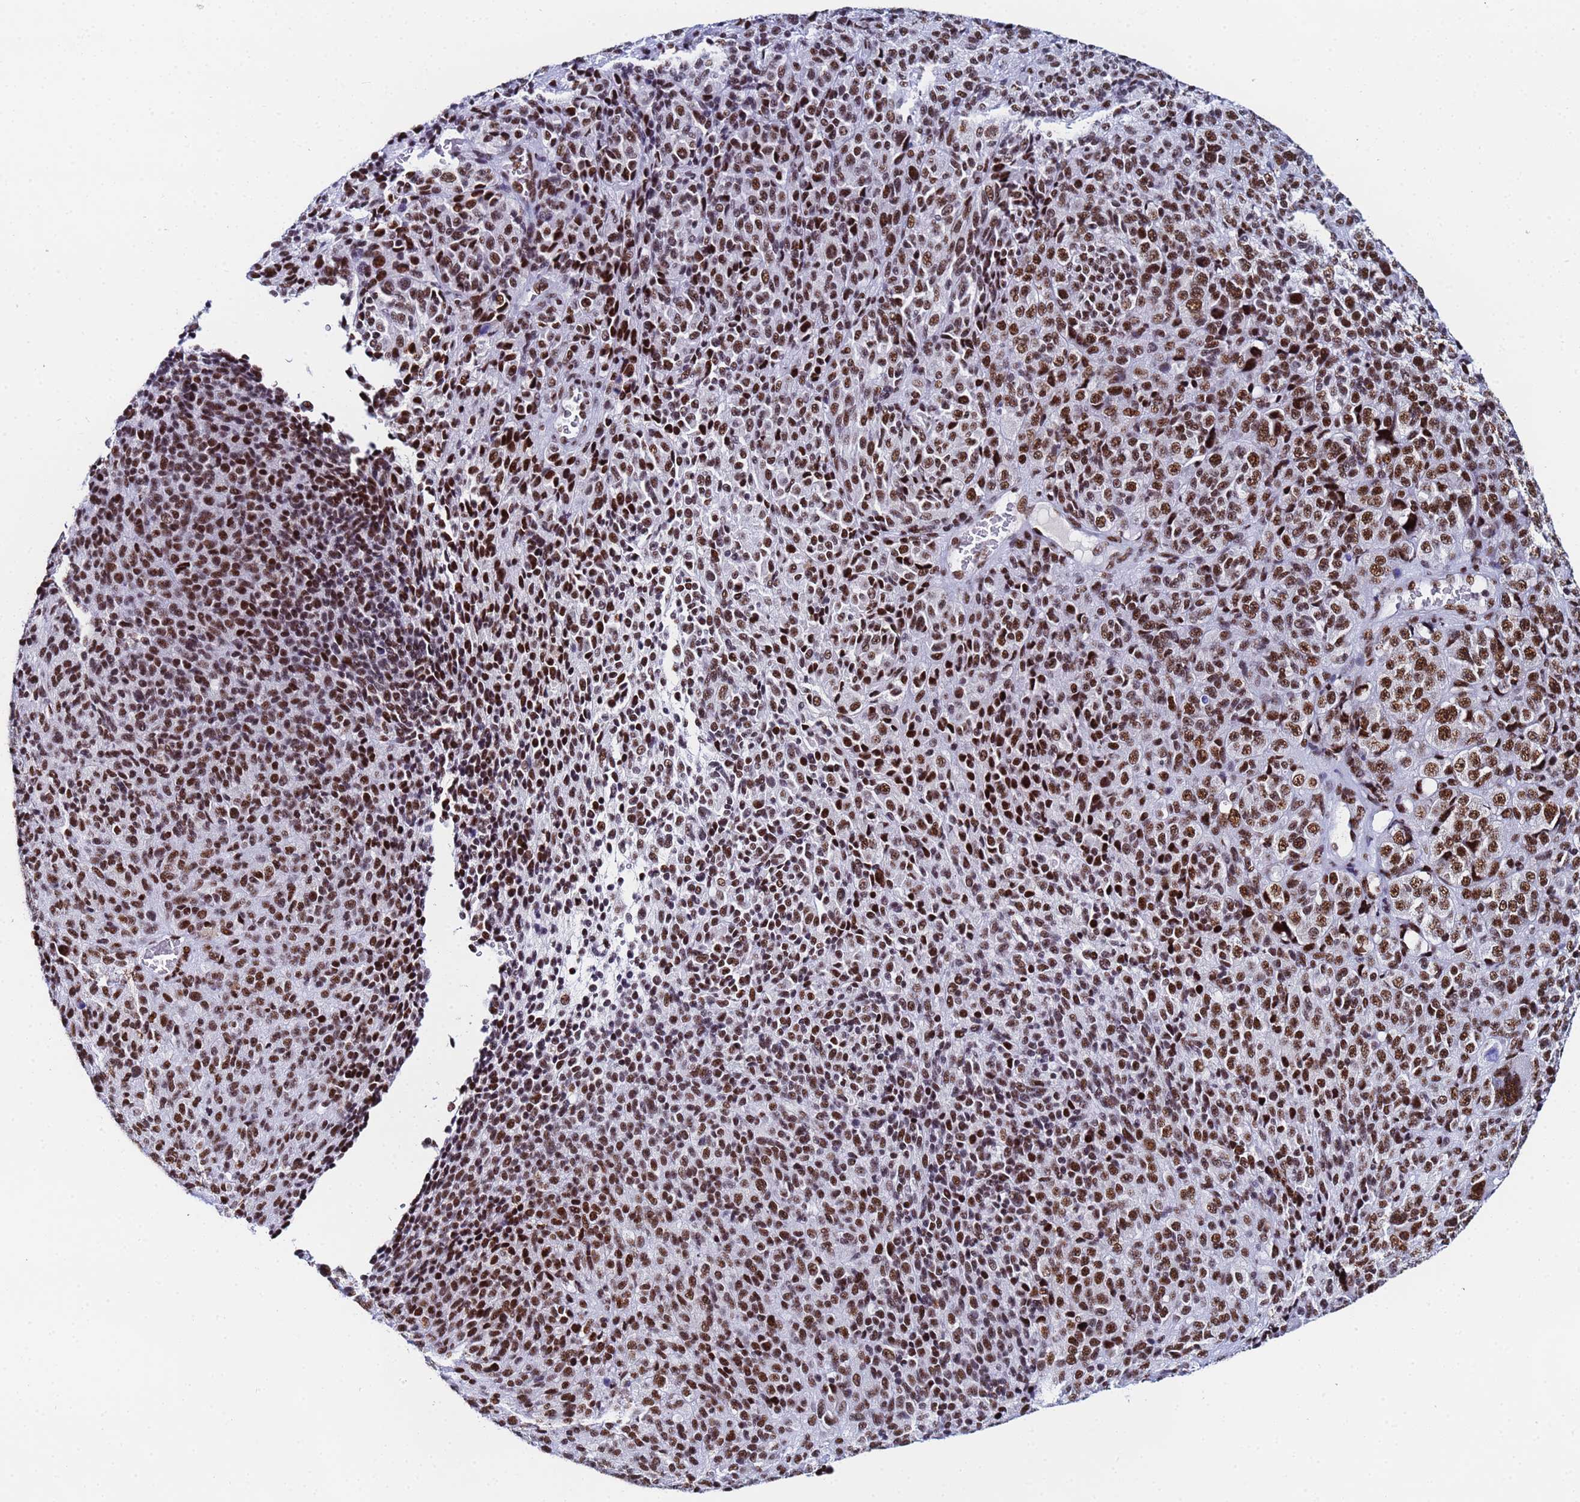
{"staining": {"intensity": "strong", "quantity": ">75%", "location": "nuclear"}, "tissue": "melanoma", "cell_type": "Tumor cells", "image_type": "cancer", "snomed": [{"axis": "morphology", "description": "Malignant melanoma, Metastatic site"}, {"axis": "topography", "description": "Brain"}], "caption": "Malignant melanoma (metastatic site) tissue displays strong nuclear staining in about >75% of tumor cells, visualized by immunohistochemistry. (Stains: DAB (3,3'-diaminobenzidine) in brown, nuclei in blue, Microscopy: brightfield microscopy at high magnification).", "gene": "SNRPA1", "patient": {"sex": "female", "age": 56}}